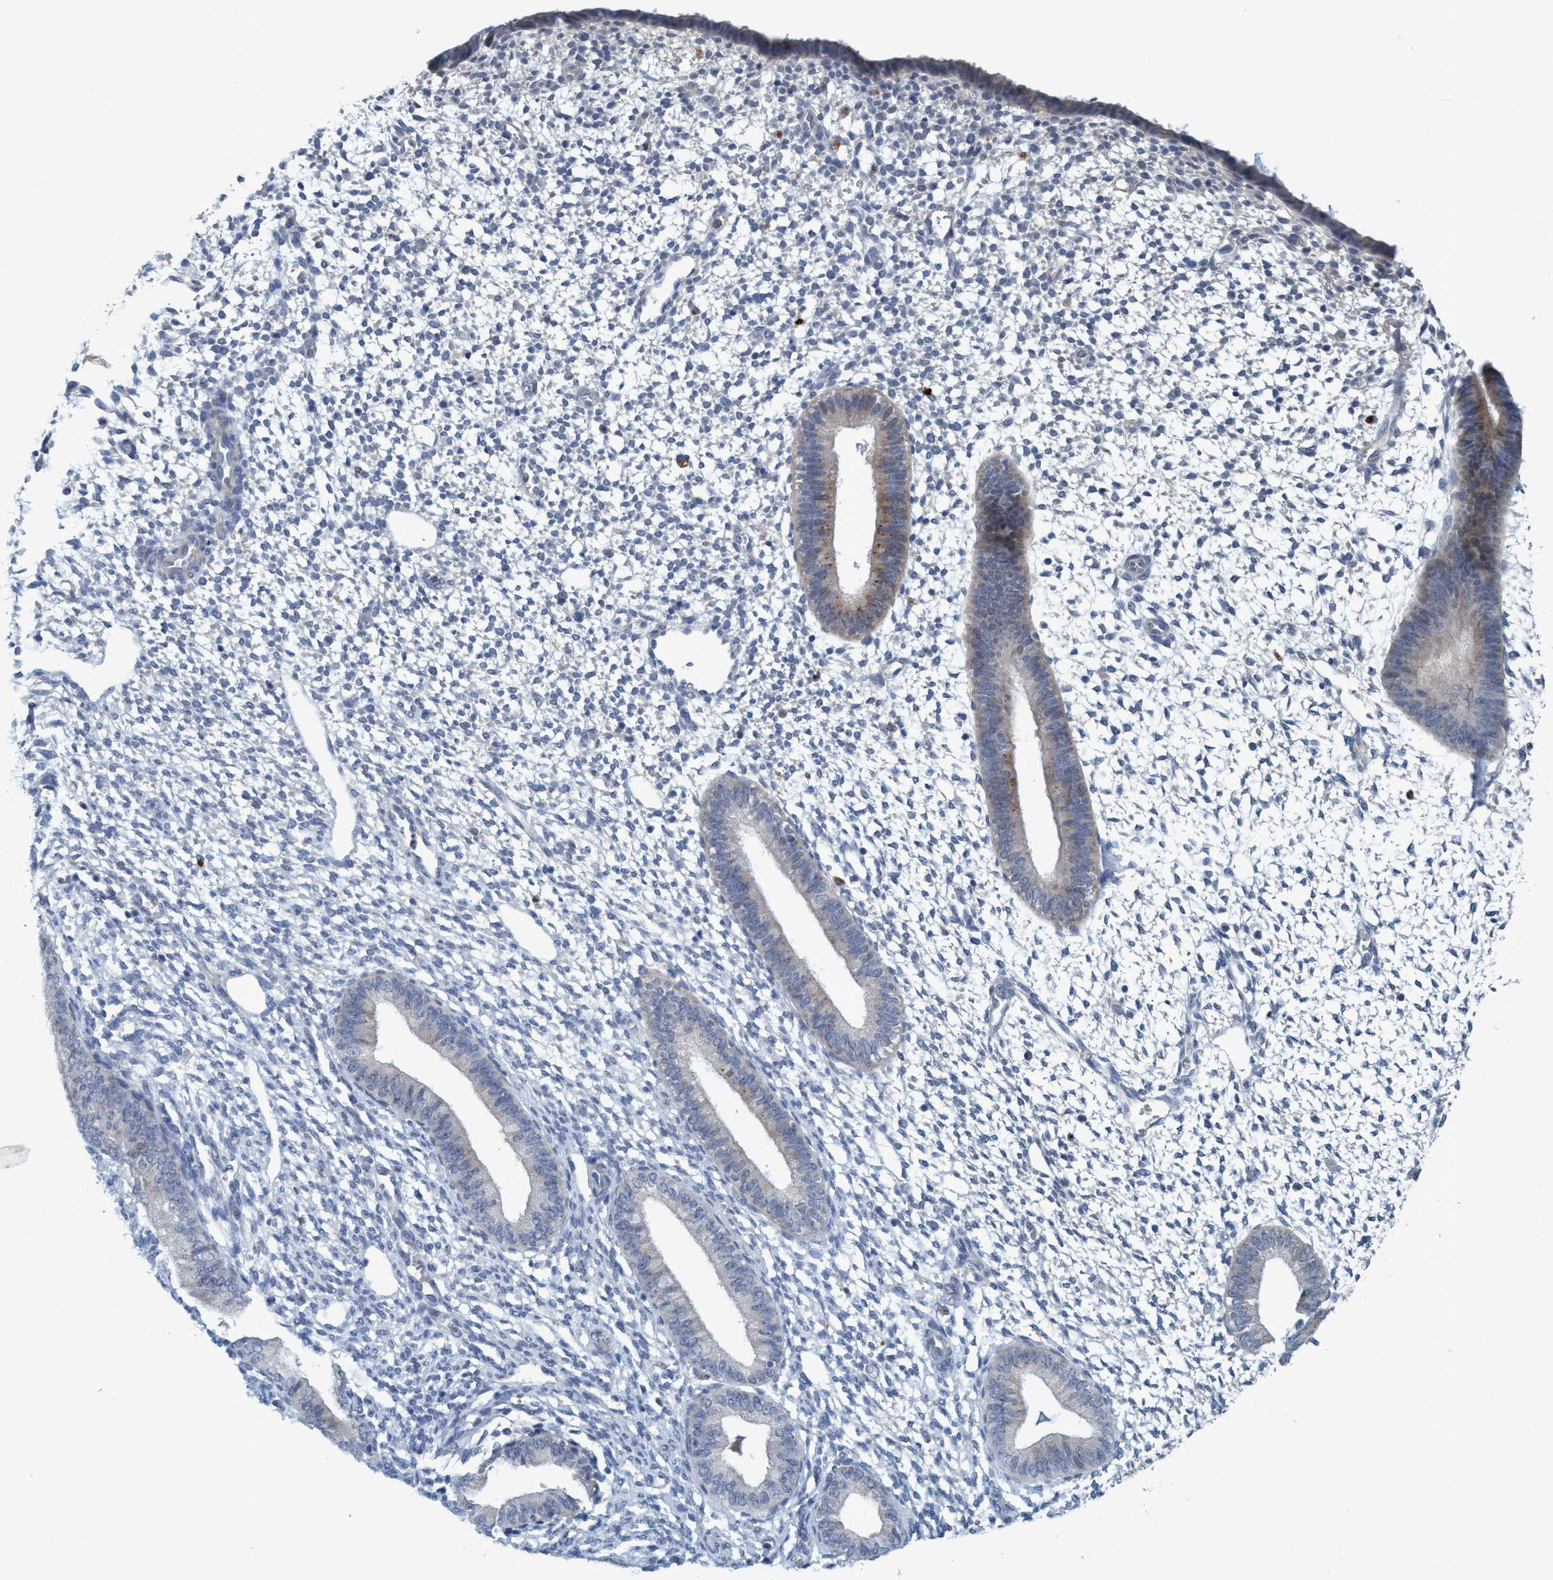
{"staining": {"intensity": "negative", "quantity": "none", "location": "none"}, "tissue": "endometrium", "cell_type": "Cells in endometrial stroma", "image_type": "normal", "snomed": [{"axis": "morphology", "description": "Normal tissue, NOS"}, {"axis": "topography", "description": "Endometrium"}], "caption": "This image is of benign endometrium stained with immunohistochemistry (IHC) to label a protein in brown with the nuclei are counter-stained blue. There is no expression in cells in endometrial stroma.", "gene": "RNF208", "patient": {"sex": "female", "age": 46}}